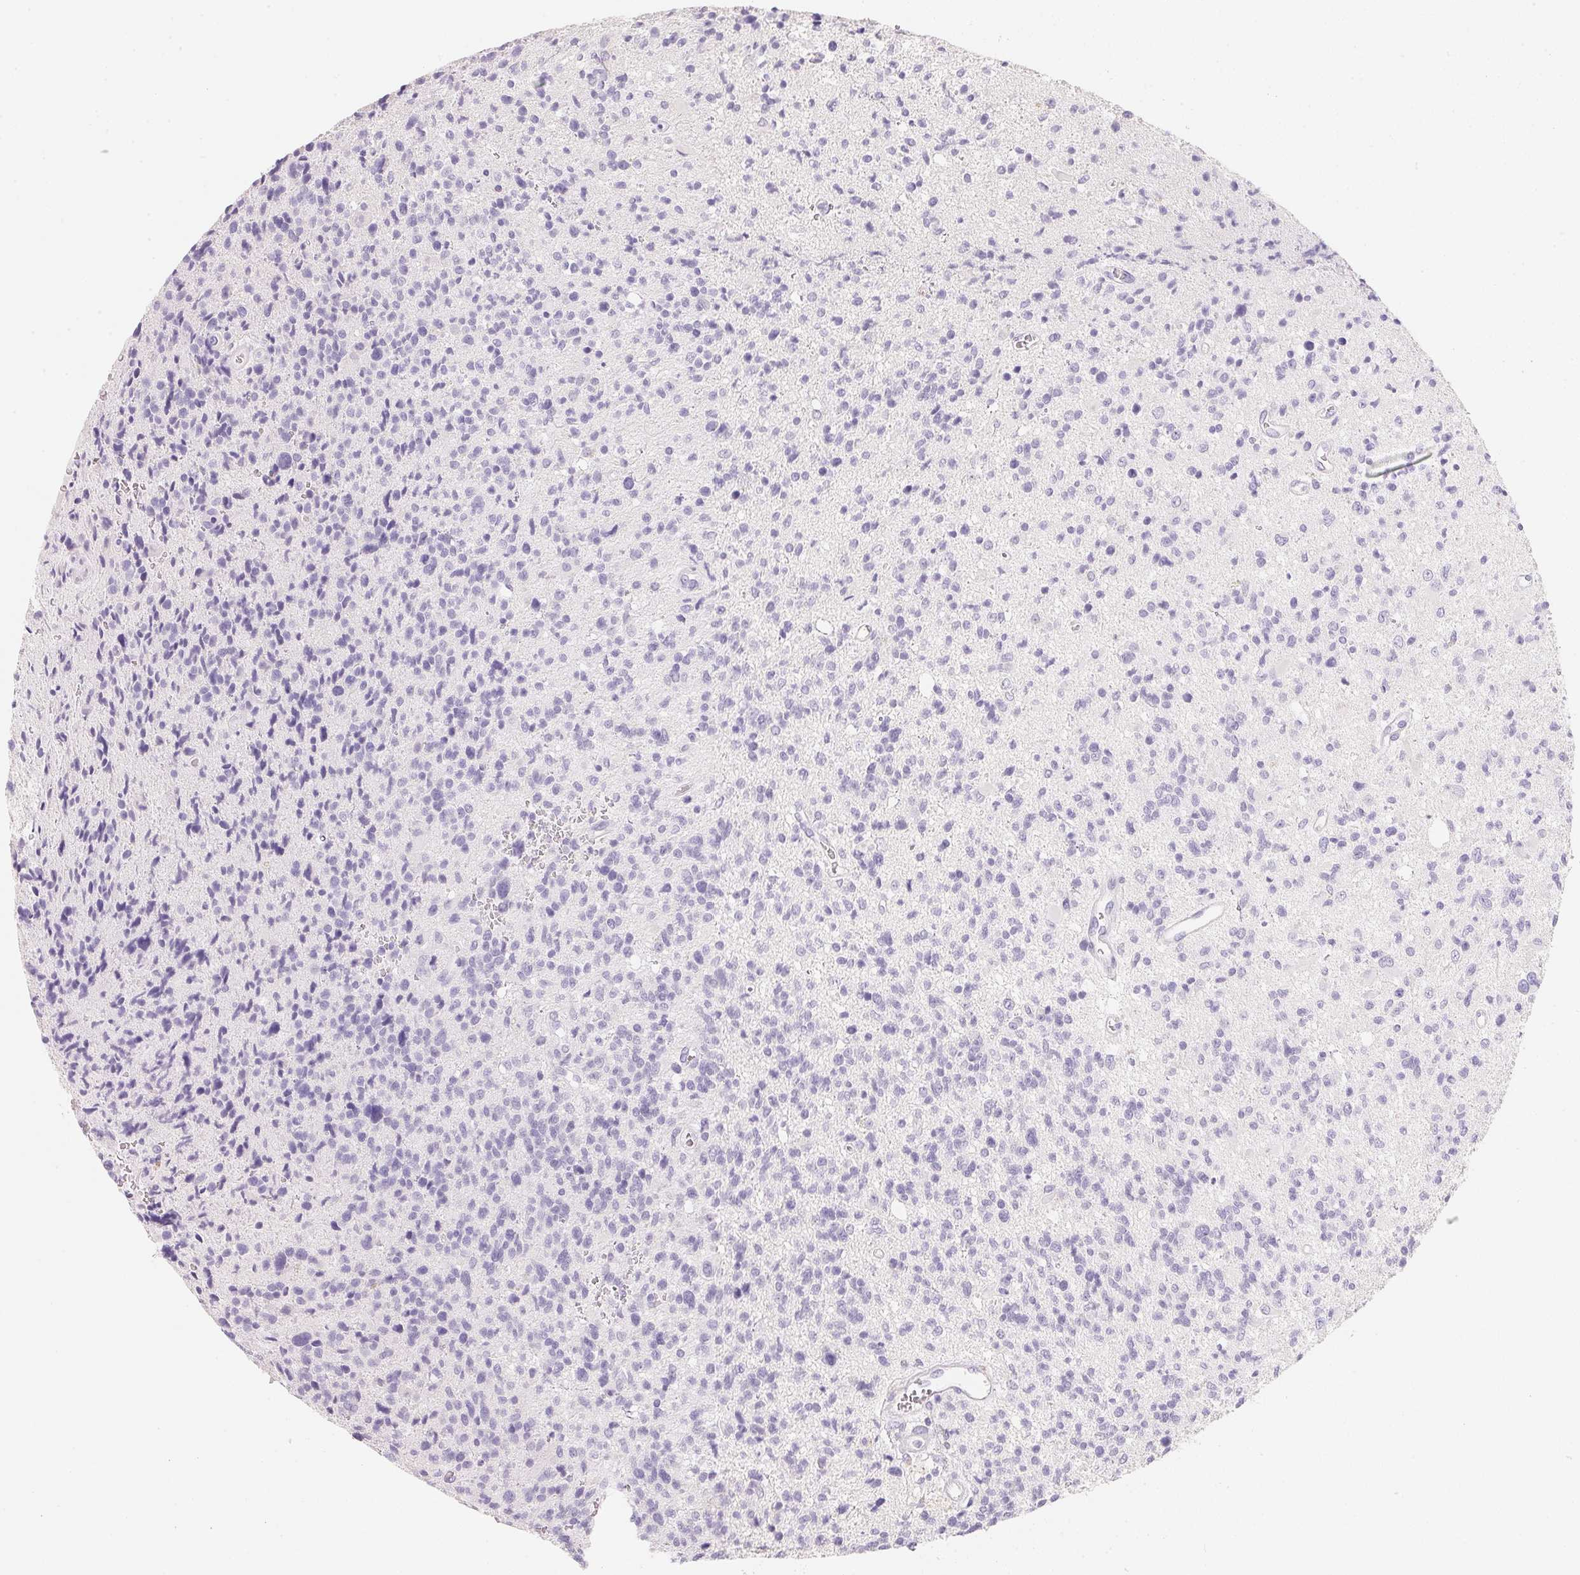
{"staining": {"intensity": "negative", "quantity": "none", "location": "none"}, "tissue": "glioma", "cell_type": "Tumor cells", "image_type": "cancer", "snomed": [{"axis": "morphology", "description": "Glioma, malignant, High grade"}, {"axis": "topography", "description": "Brain"}], "caption": "Histopathology image shows no significant protein positivity in tumor cells of high-grade glioma (malignant).", "gene": "ACP3", "patient": {"sex": "male", "age": 29}}